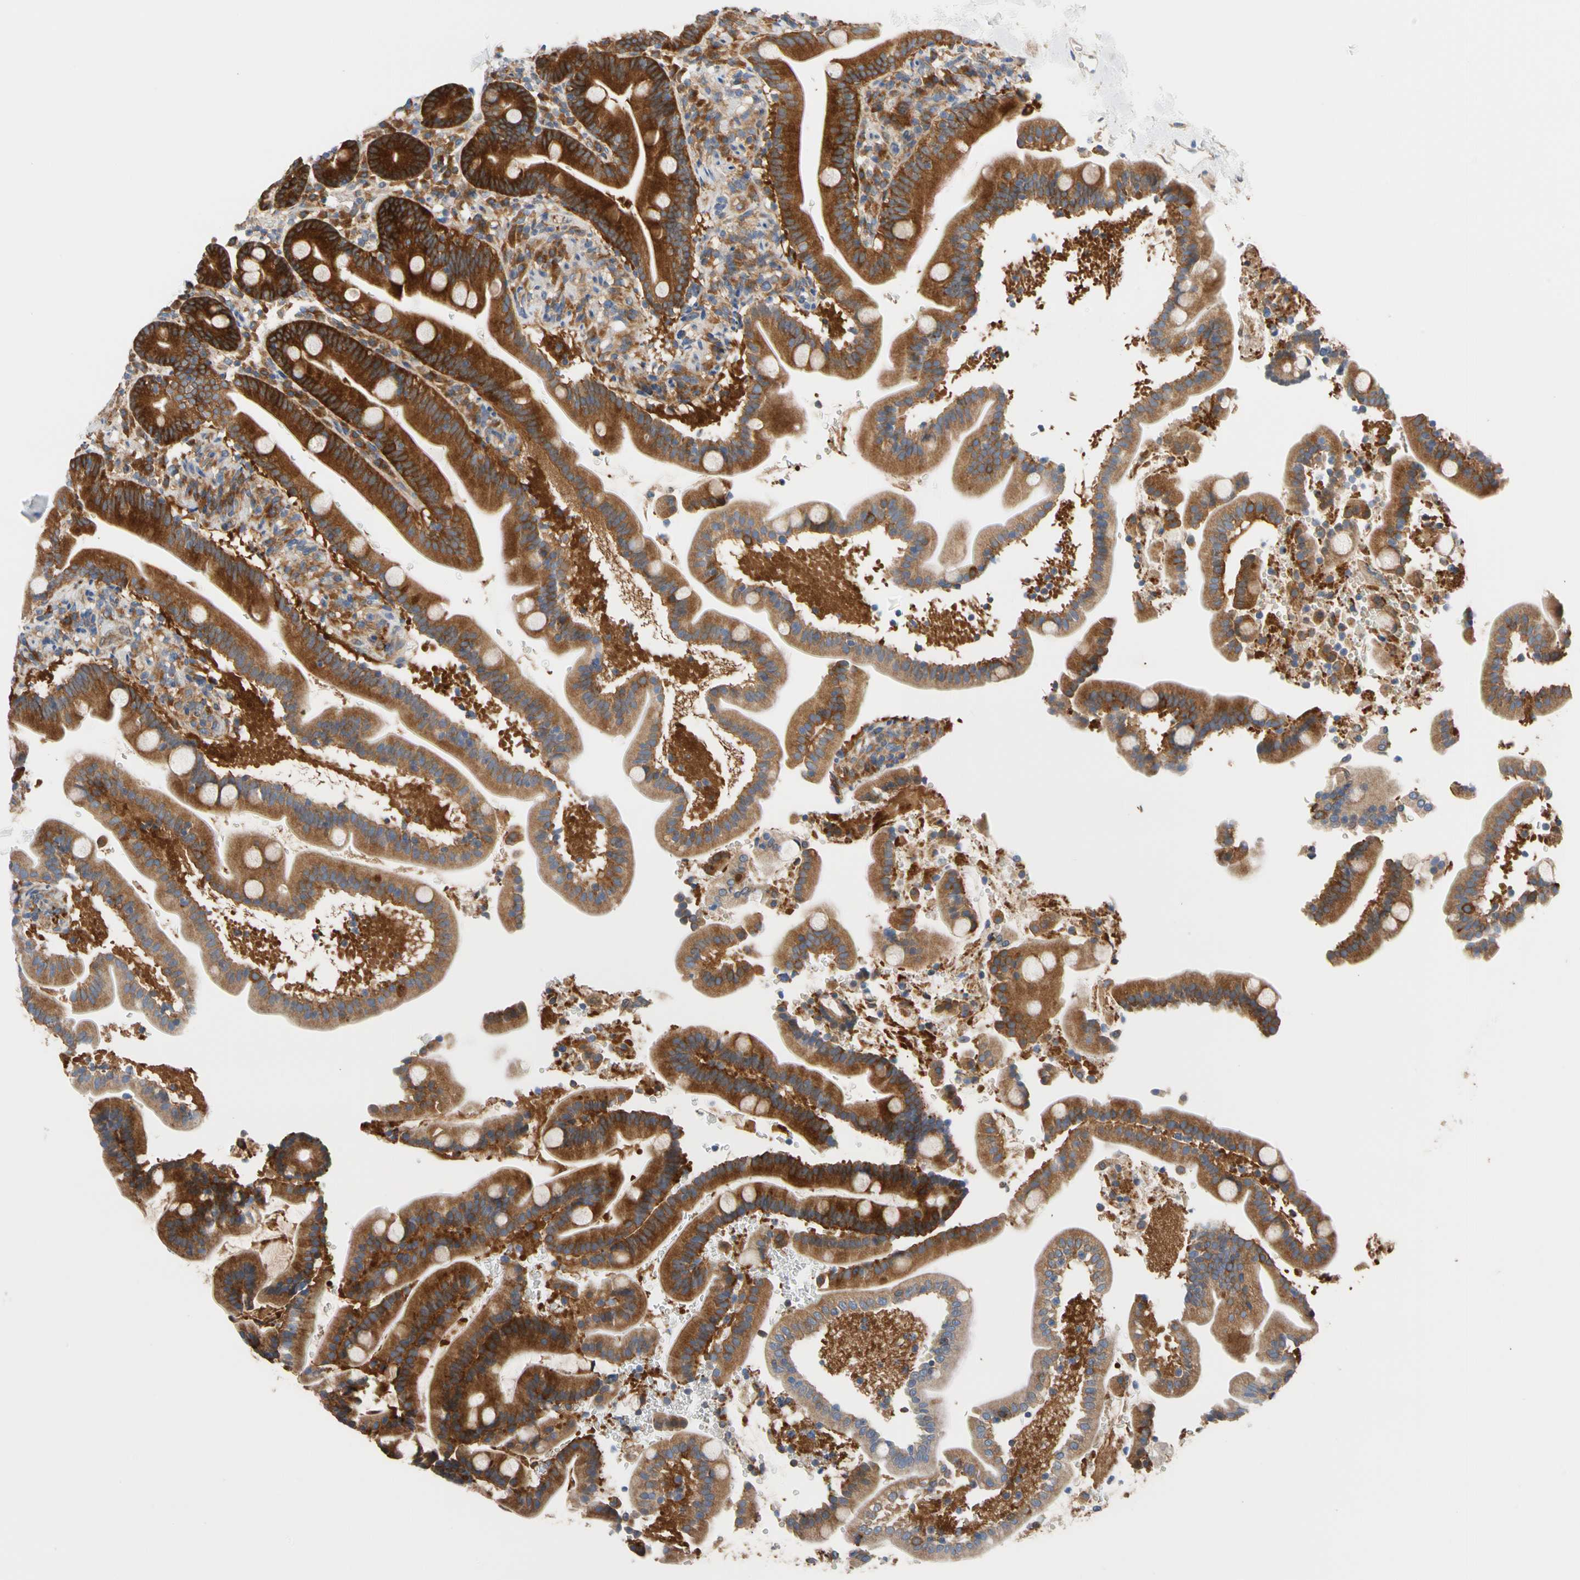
{"staining": {"intensity": "strong", "quantity": ">75%", "location": "cytoplasmic/membranous"}, "tissue": "duodenum", "cell_type": "Glandular cells", "image_type": "normal", "snomed": [{"axis": "morphology", "description": "Normal tissue, NOS"}, {"axis": "topography", "description": "Duodenum"}], "caption": "IHC micrograph of normal duodenum: human duodenum stained using IHC shows high levels of strong protein expression localized specifically in the cytoplasmic/membranous of glandular cells, appearing as a cytoplasmic/membranous brown color.", "gene": "GPHN", "patient": {"sex": "male", "age": 54}}